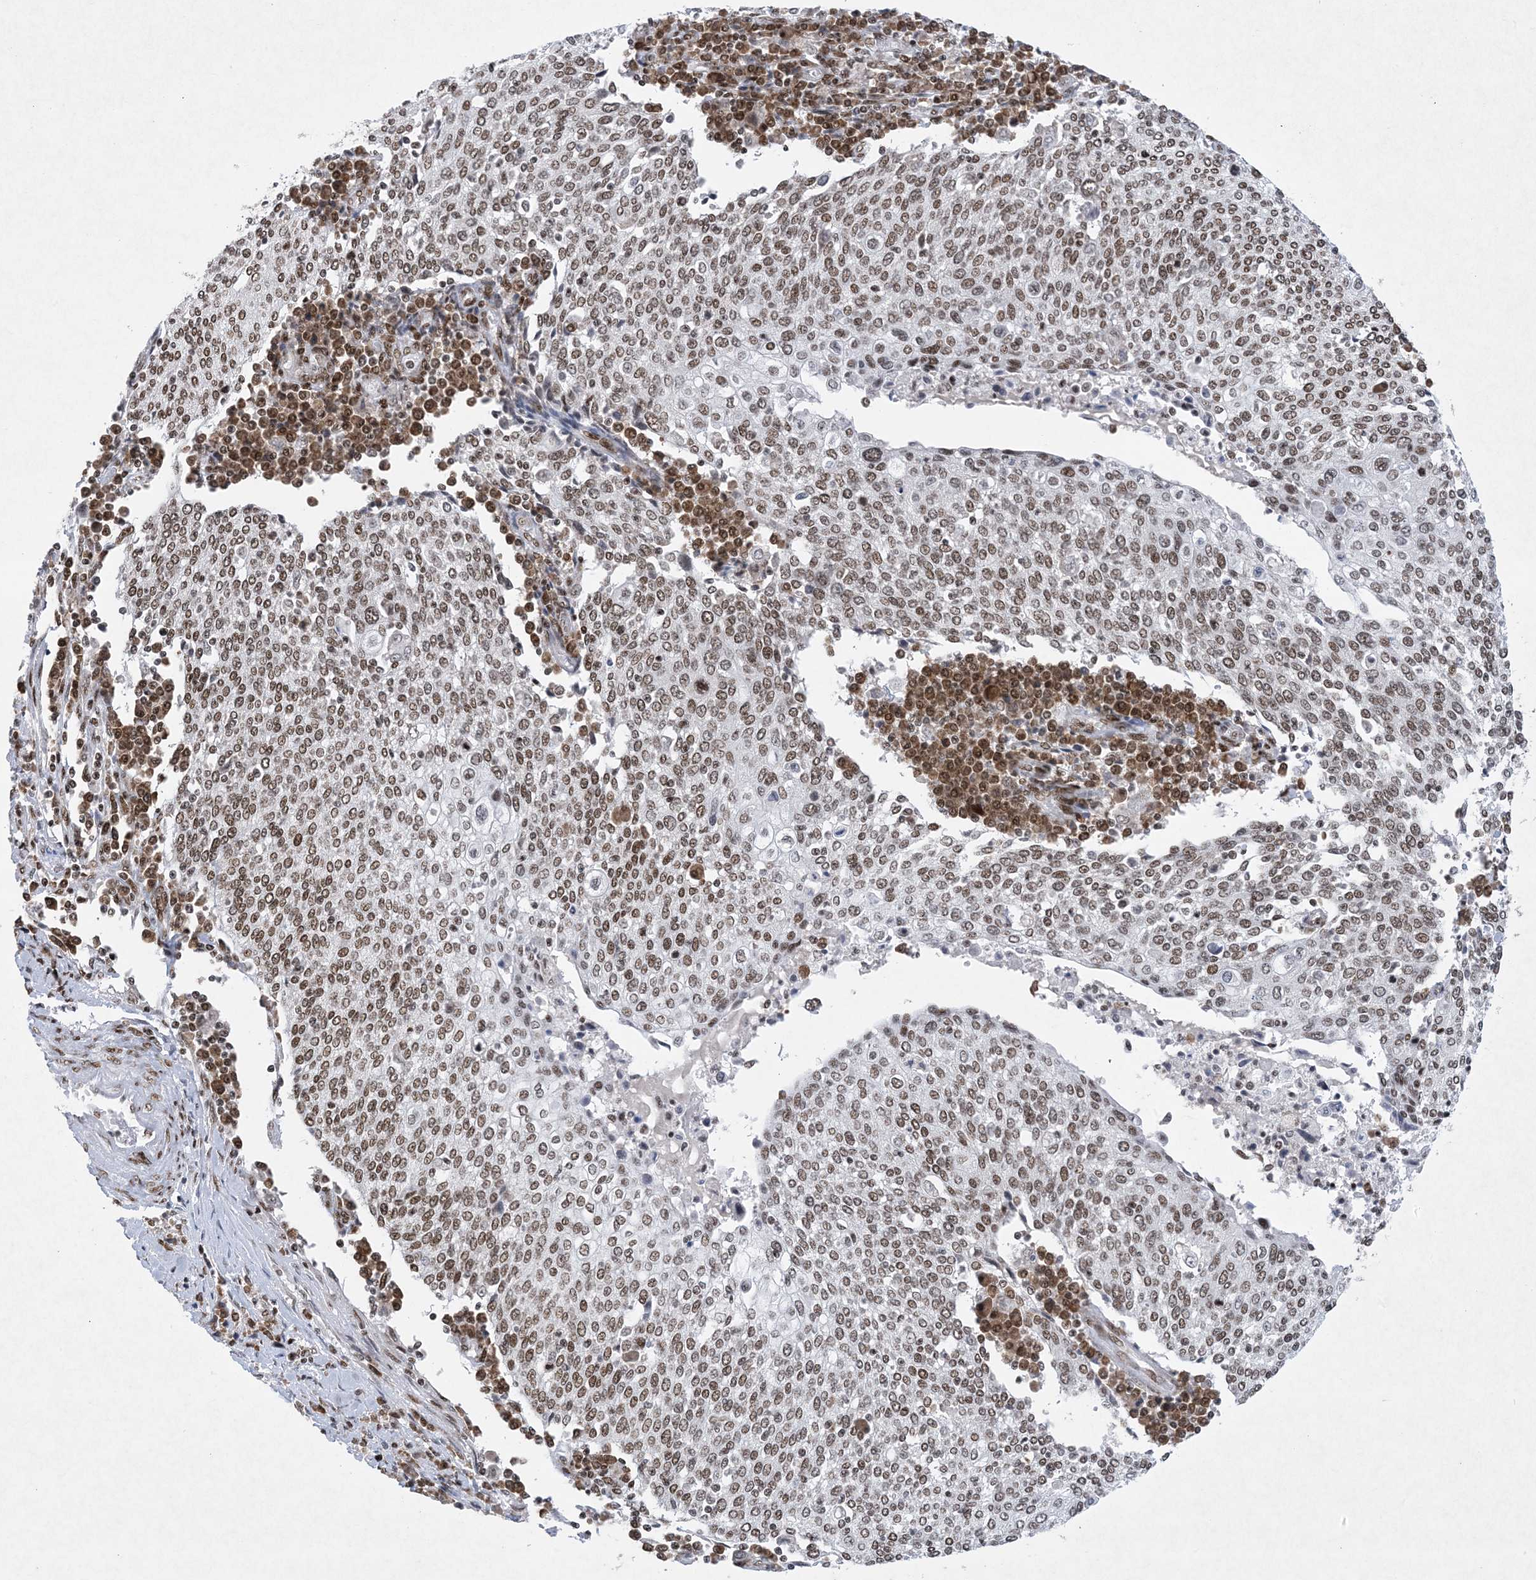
{"staining": {"intensity": "moderate", "quantity": ">75%", "location": "nuclear"}, "tissue": "cervical cancer", "cell_type": "Tumor cells", "image_type": "cancer", "snomed": [{"axis": "morphology", "description": "Squamous cell carcinoma, NOS"}, {"axis": "topography", "description": "Cervix"}], "caption": "Protein expression analysis of human cervical cancer reveals moderate nuclear expression in approximately >75% of tumor cells.", "gene": "PKNOX2", "patient": {"sex": "female", "age": 40}}